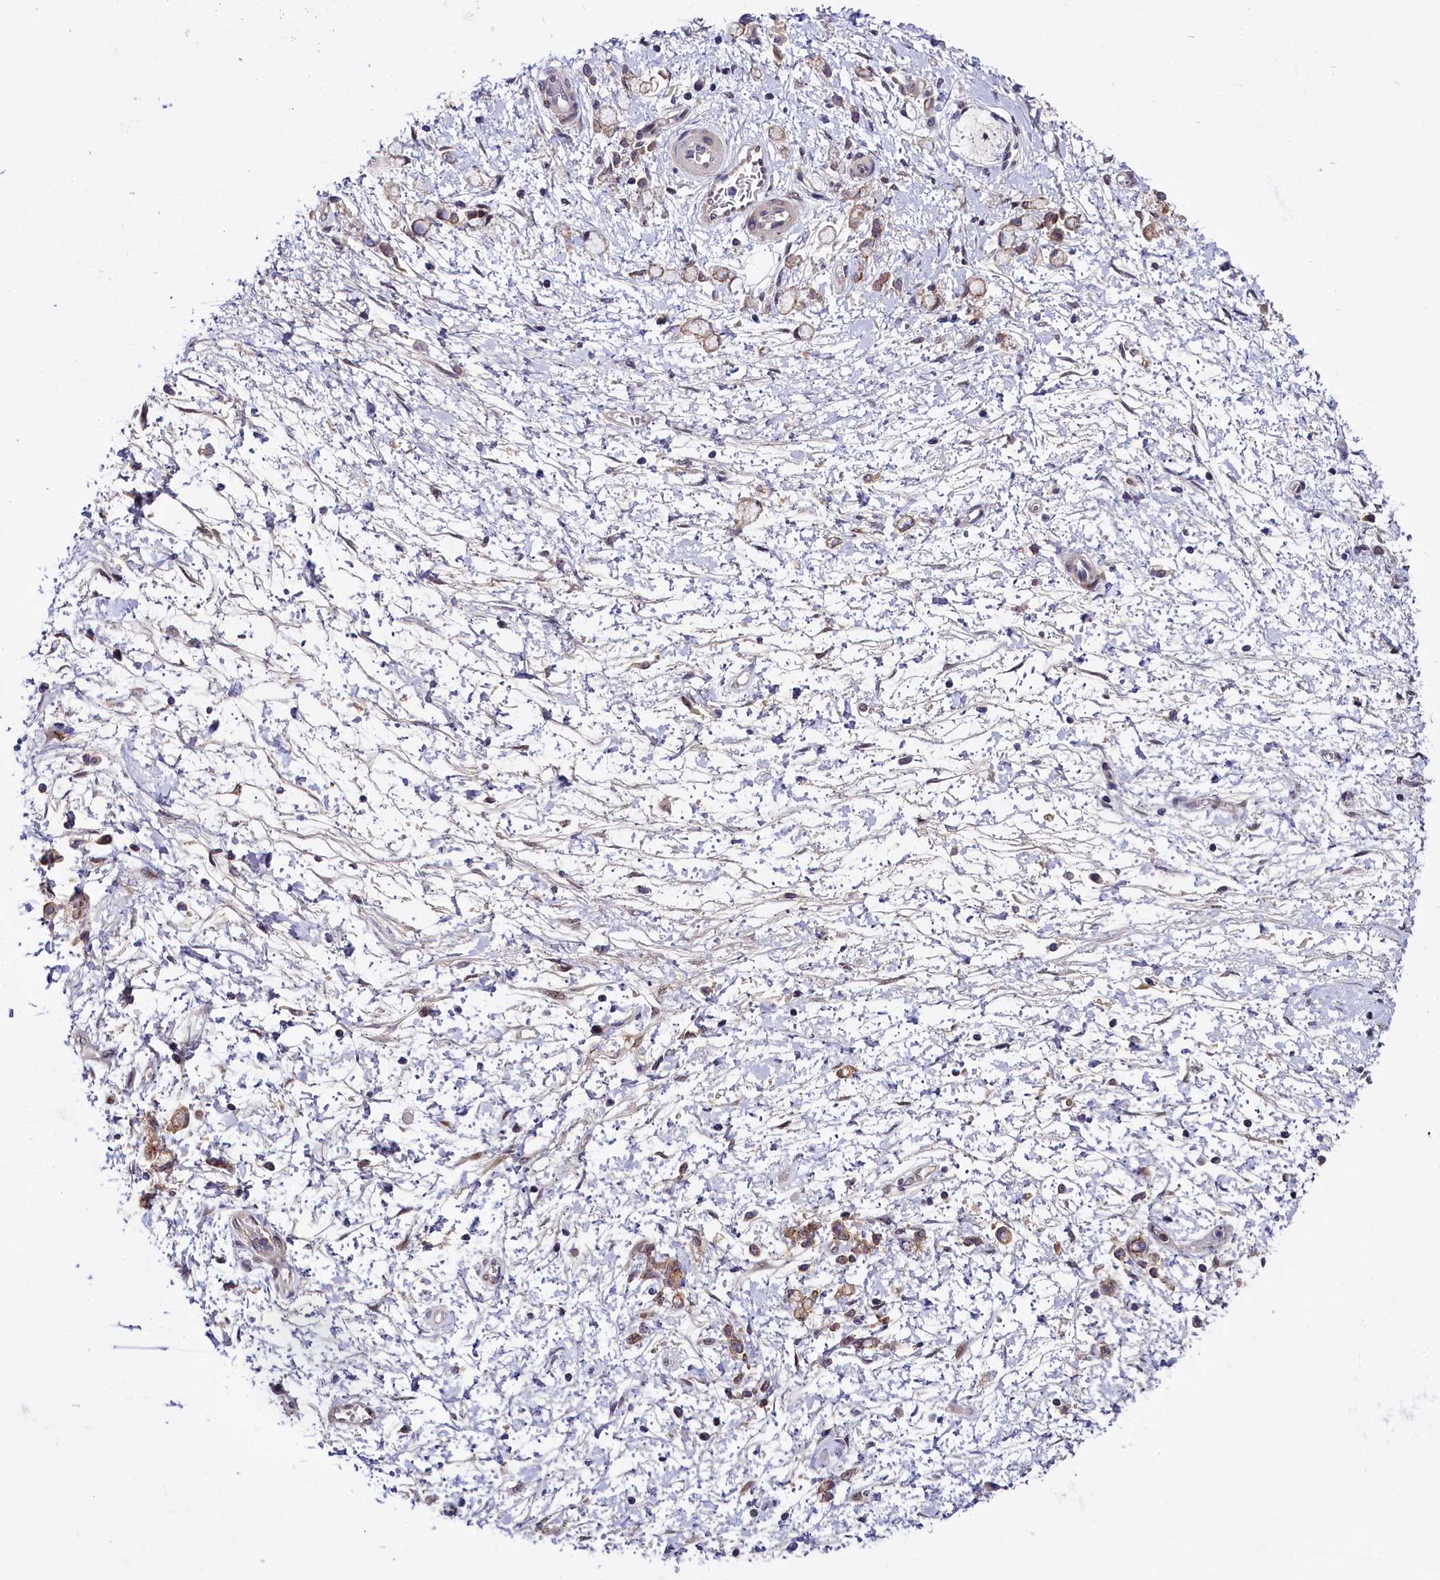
{"staining": {"intensity": "weak", "quantity": "<25%", "location": "cytoplasmic/membranous"}, "tissue": "stomach cancer", "cell_type": "Tumor cells", "image_type": "cancer", "snomed": [{"axis": "morphology", "description": "Adenocarcinoma, NOS"}, {"axis": "topography", "description": "Stomach"}], "caption": "IHC photomicrograph of neoplastic tissue: stomach adenocarcinoma stained with DAB (3,3'-diaminobenzidine) demonstrates no significant protein staining in tumor cells.", "gene": "ENKD1", "patient": {"sex": "female", "age": 60}}